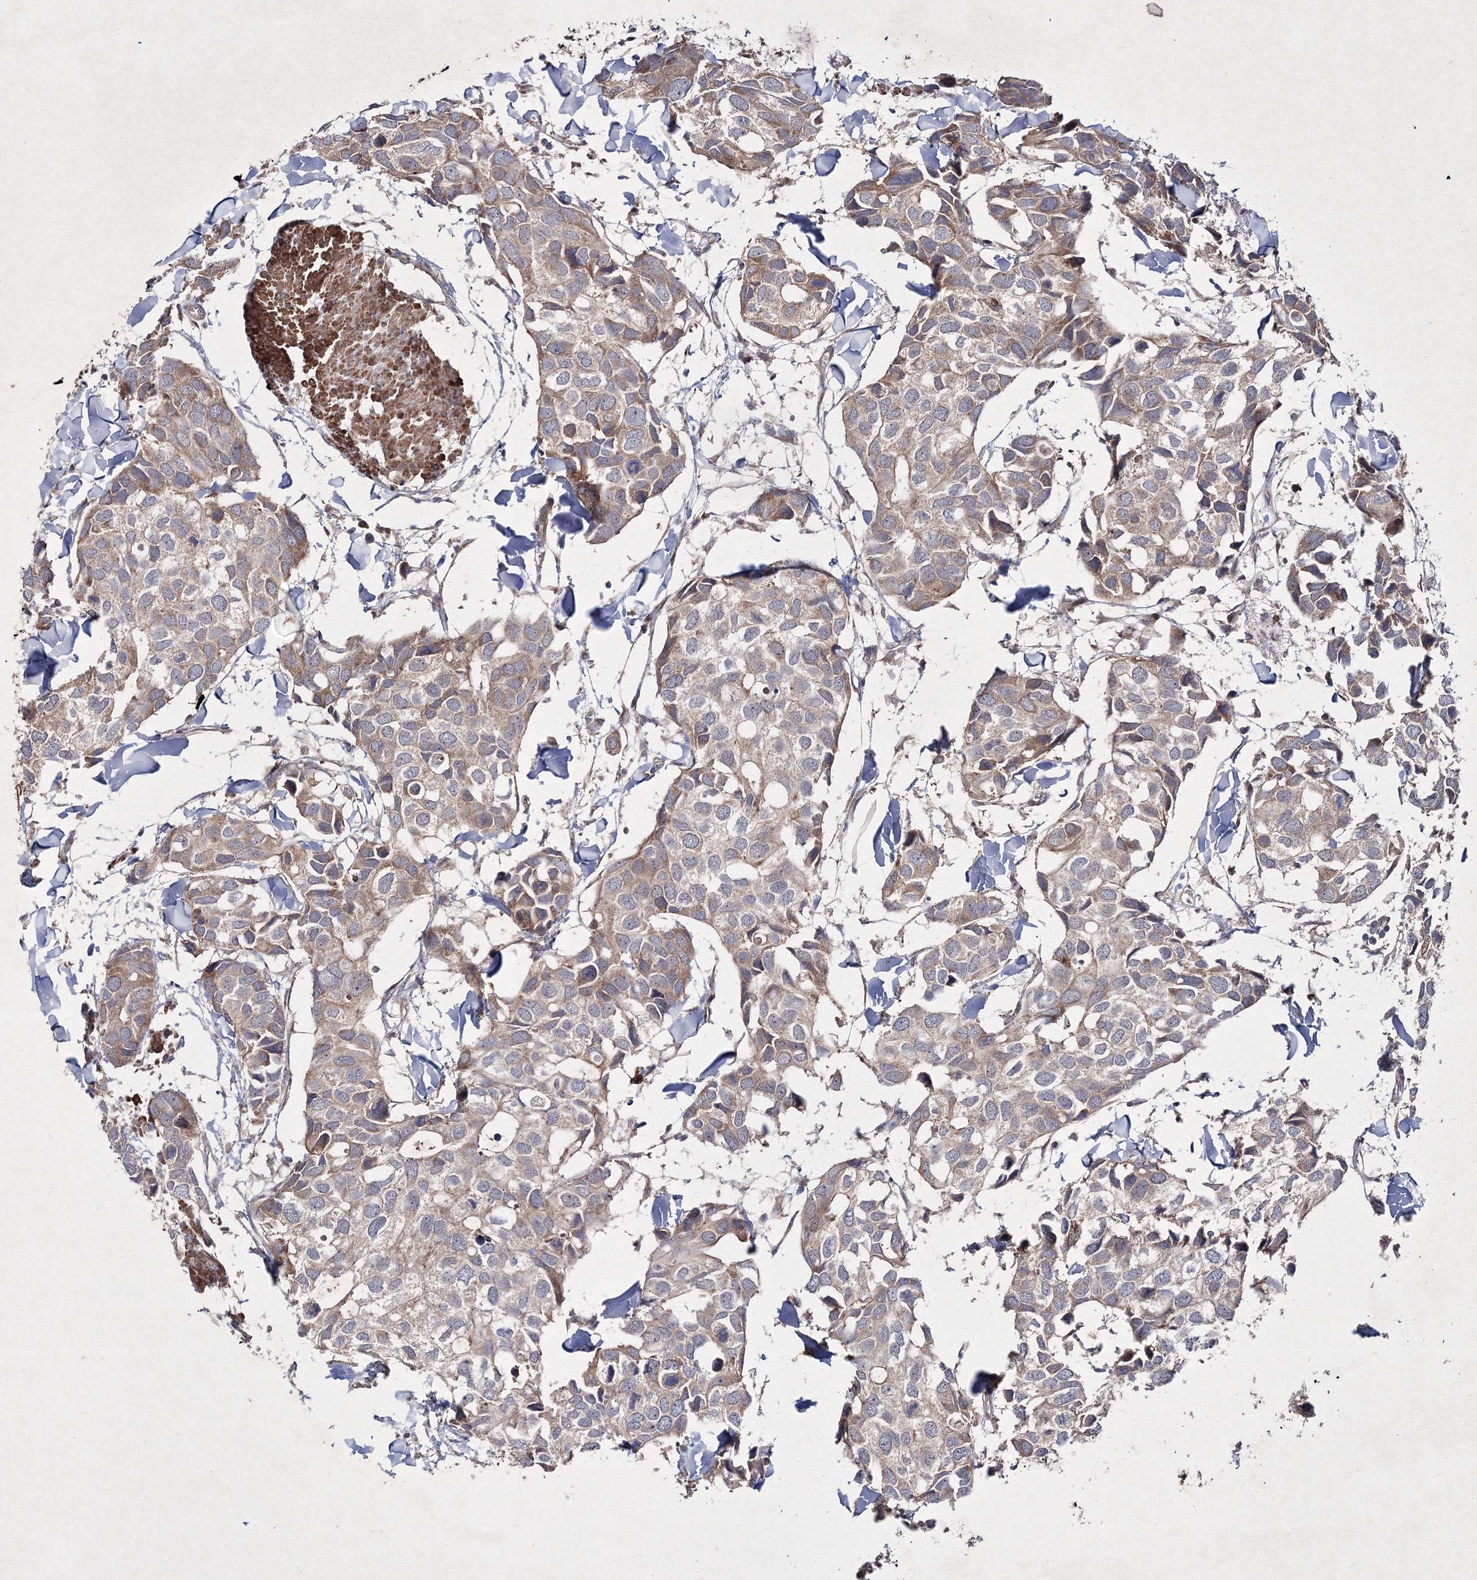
{"staining": {"intensity": "weak", "quantity": ">75%", "location": "cytoplasmic/membranous"}, "tissue": "breast cancer", "cell_type": "Tumor cells", "image_type": "cancer", "snomed": [{"axis": "morphology", "description": "Duct carcinoma"}, {"axis": "topography", "description": "Breast"}], "caption": "Protein analysis of breast cancer tissue shows weak cytoplasmic/membranous staining in about >75% of tumor cells.", "gene": "GFM1", "patient": {"sex": "female", "age": 83}}